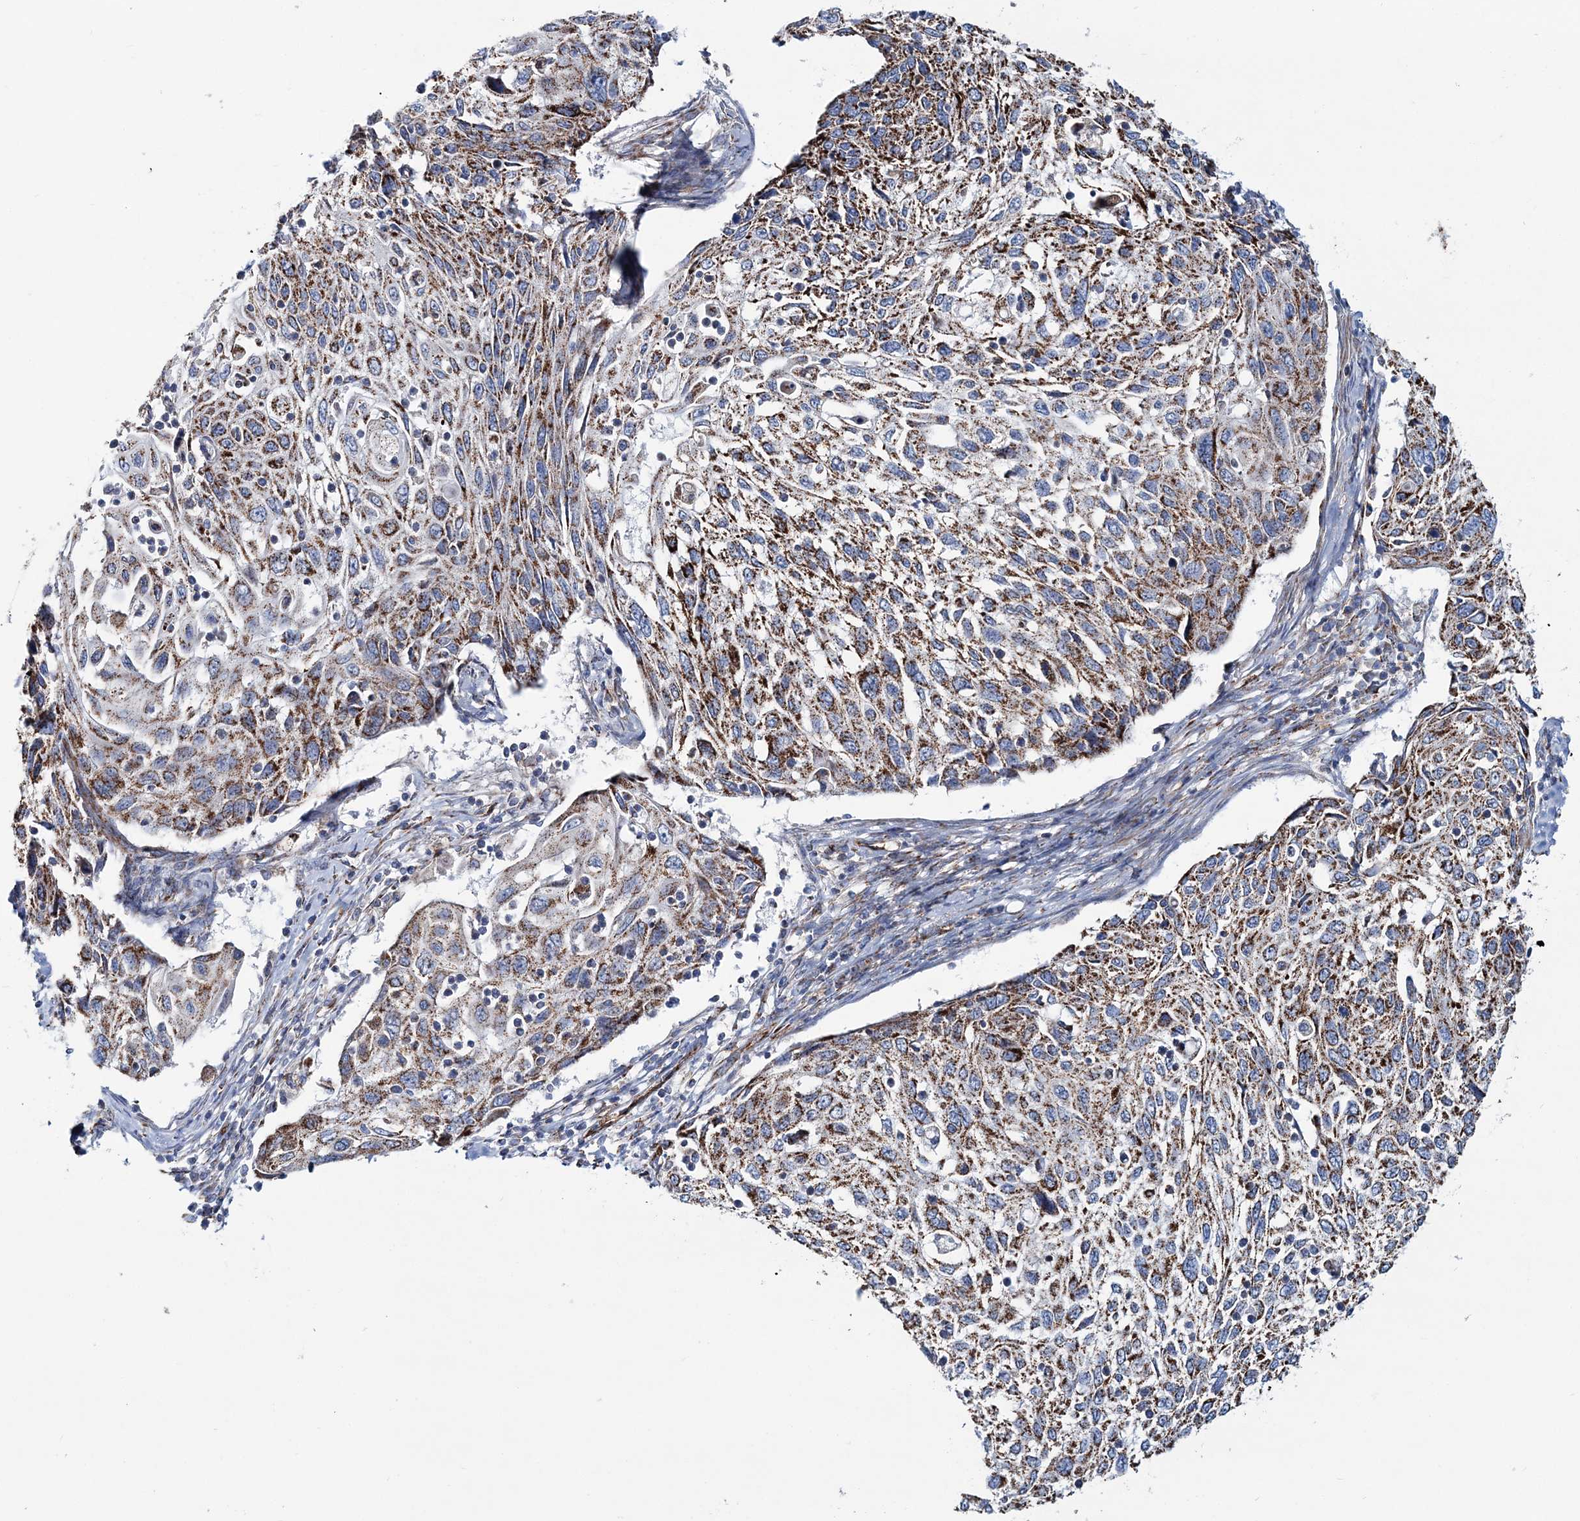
{"staining": {"intensity": "strong", "quantity": ">75%", "location": "cytoplasmic/membranous"}, "tissue": "cervical cancer", "cell_type": "Tumor cells", "image_type": "cancer", "snomed": [{"axis": "morphology", "description": "Squamous cell carcinoma, NOS"}, {"axis": "topography", "description": "Cervix"}], "caption": "Immunohistochemical staining of human cervical squamous cell carcinoma reveals high levels of strong cytoplasmic/membranous protein positivity in approximately >75% of tumor cells. The staining was performed using DAB (3,3'-diaminobenzidine), with brown indicating positive protein expression. Nuclei are stained blue with hematoxylin.", "gene": "ARHGAP6", "patient": {"sex": "female", "age": 70}}